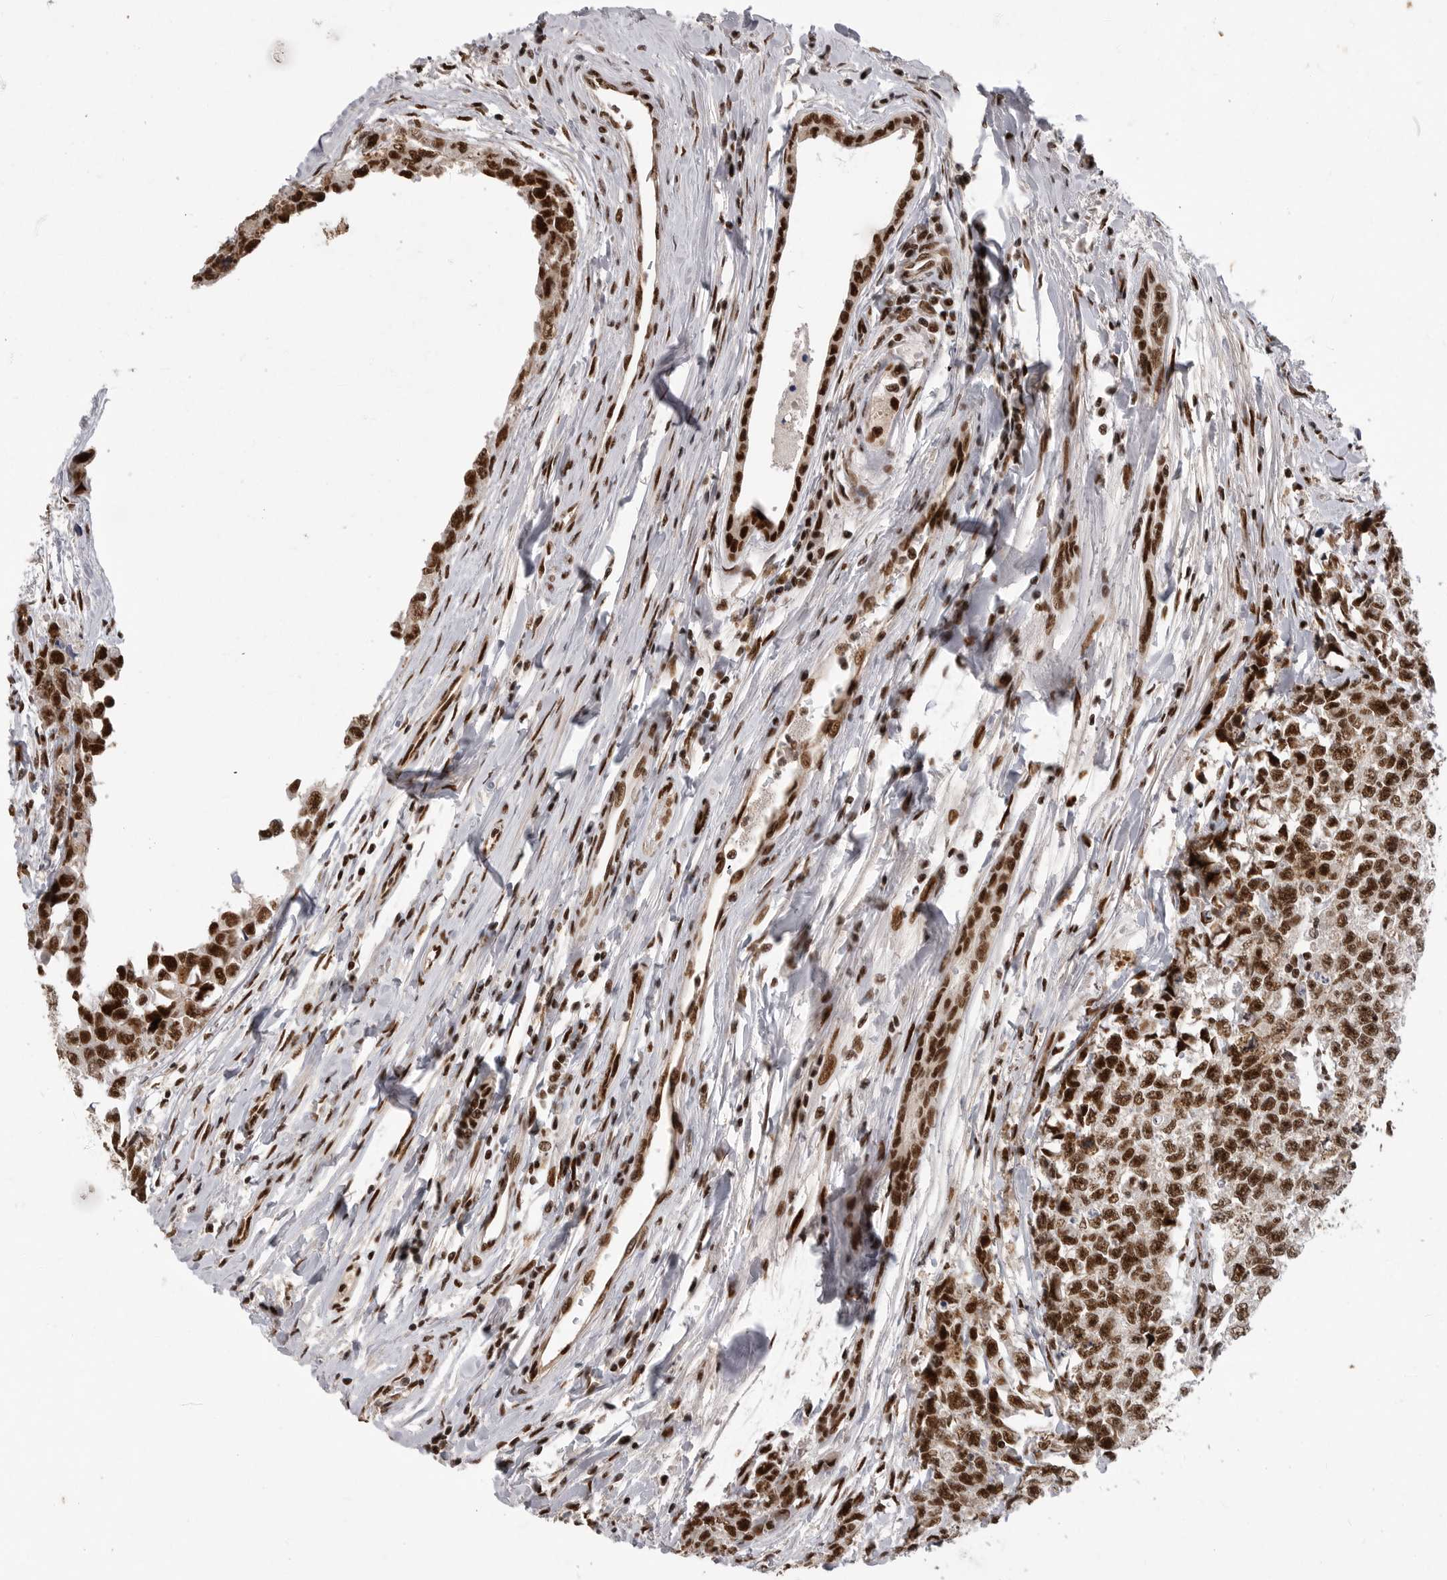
{"staining": {"intensity": "strong", "quantity": ">75%", "location": "nuclear"}, "tissue": "testis cancer", "cell_type": "Tumor cells", "image_type": "cancer", "snomed": [{"axis": "morphology", "description": "Carcinoma, Embryonal, NOS"}, {"axis": "topography", "description": "Testis"}], "caption": "Testis cancer (embryonal carcinoma) stained with a protein marker displays strong staining in tumor cells.", "gene": "PPP1R8", "patient": {"sex": "male", "age": 28}}